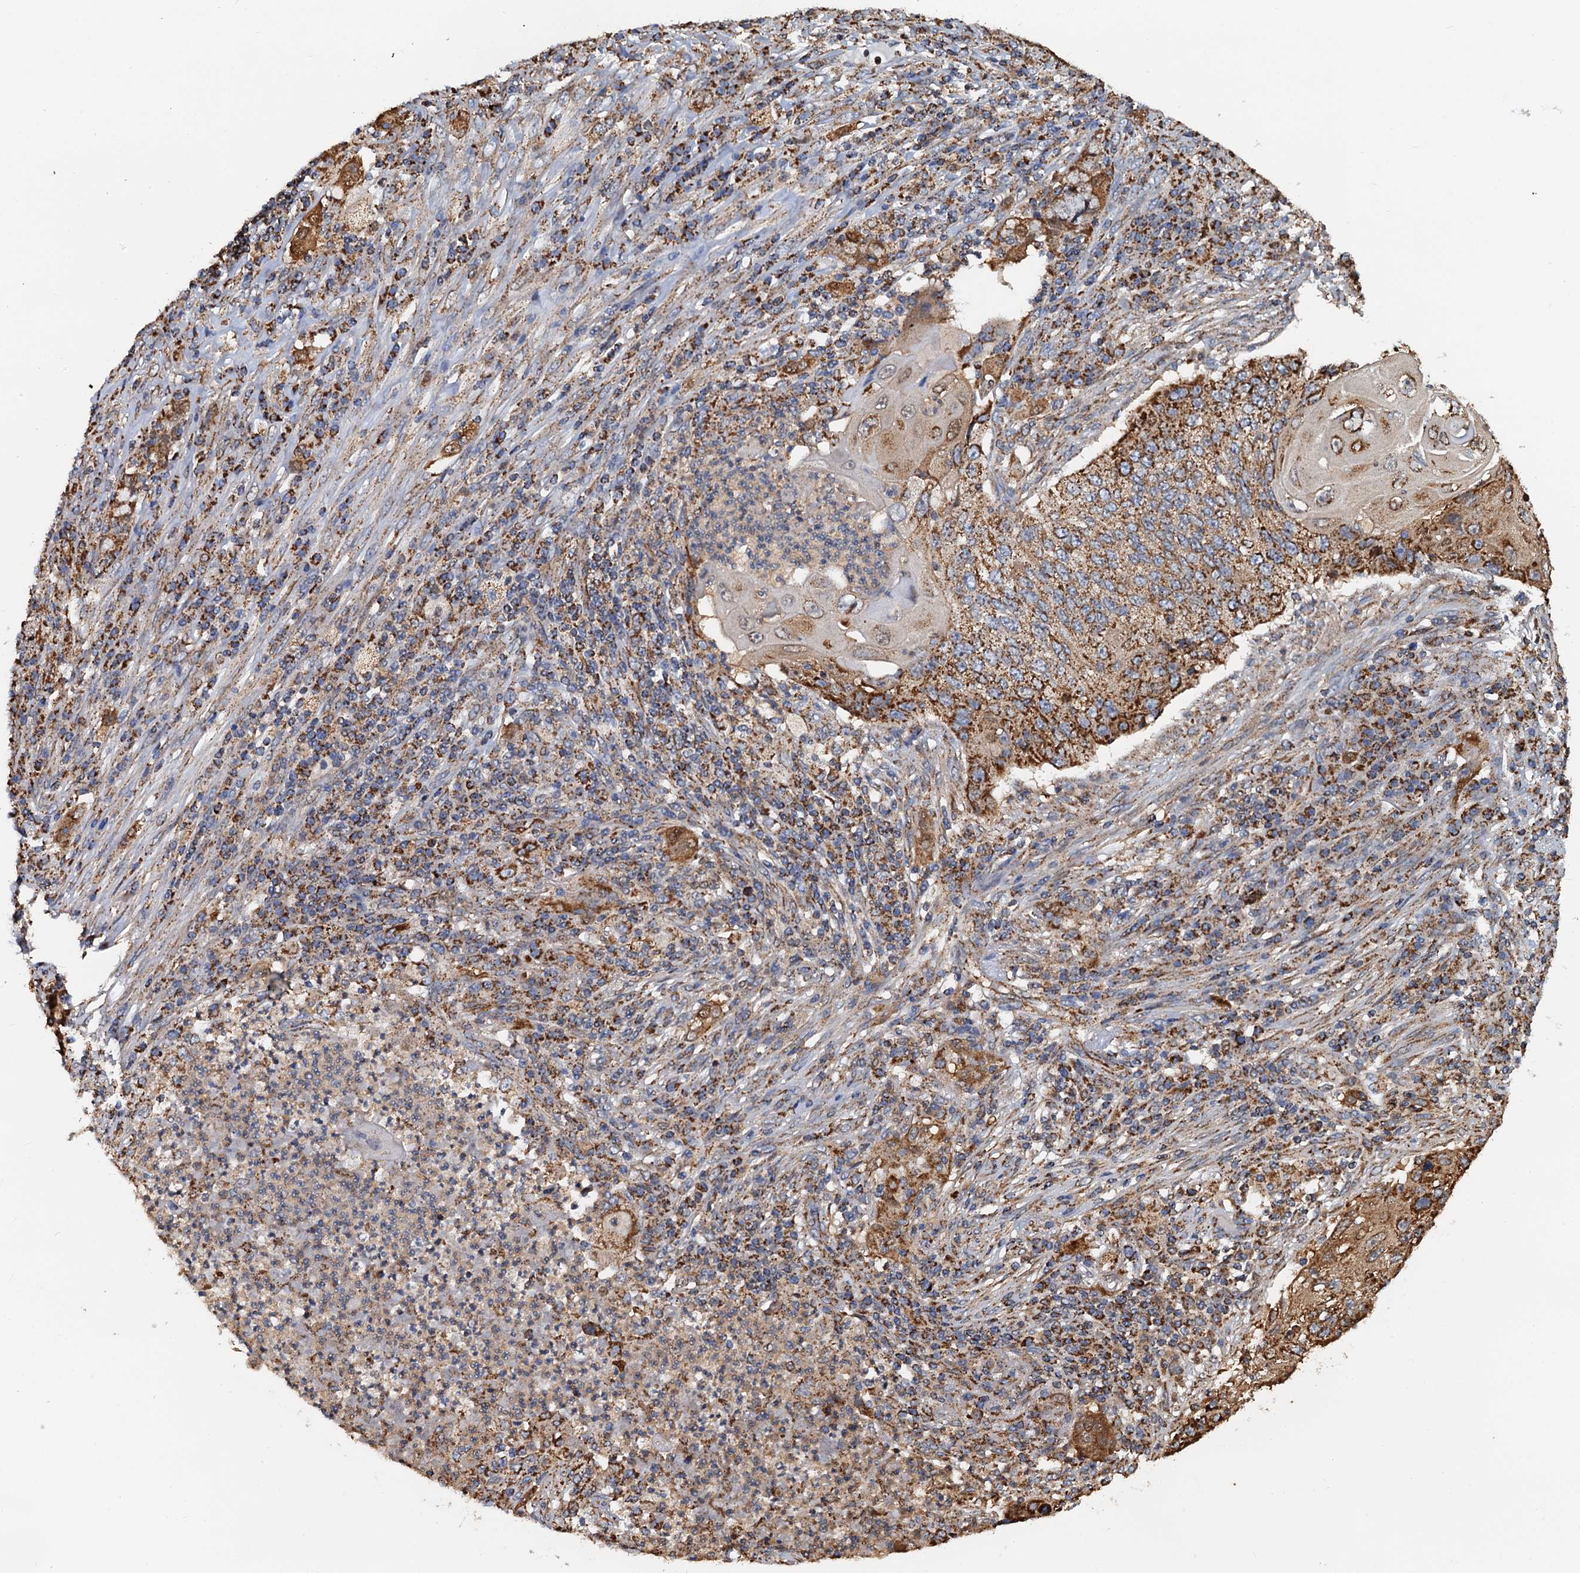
{"staining": {"intensity": "strong", "quantity": ">75%", "location": "cytoplasmic/membranous"}, "tissue": "lung cancer", "cell_type": "Tumor cells", "image_type": "cancer", "snomed": [{"axis": "morphology", "description": "Squamous cell carcinoma, NOS"}, {"axis": "topography", "description": "Lung"}], "caption": "High-power microscopy captured an immunohistochemistry (IHC) histopathology image of lung cancer, revealing strong cytoplasmic/membranous staining in approximately >75% of tumor cells.", "gene": "AAGAB", "patient": {"sex": "female", "age": 63}}